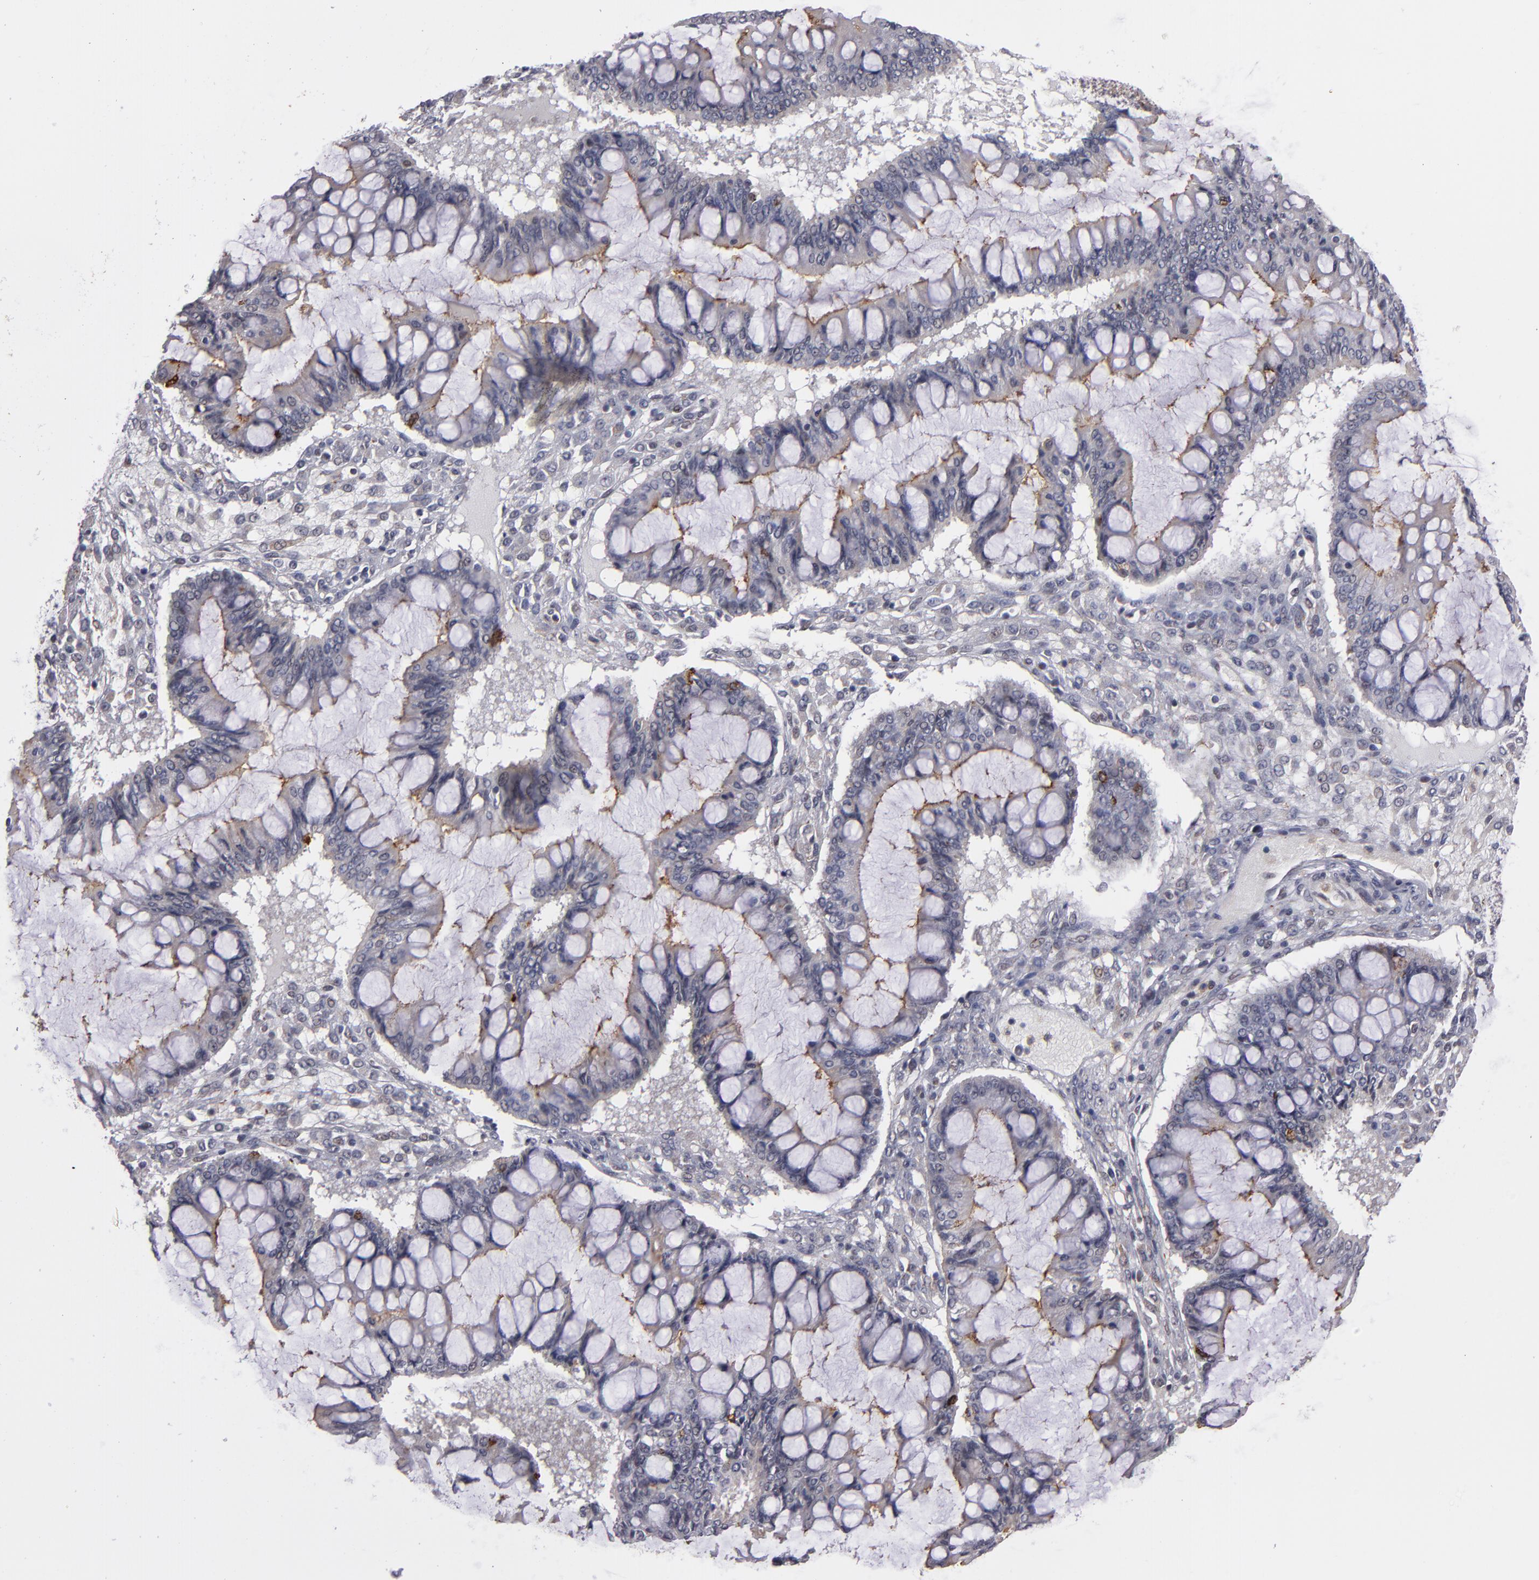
{"staining": {"intensity": "weak", "quantity": ">75%", "location": "cytoplasmic/membranous"}, "tissue": "ovarian cancer", "cell_type": "Tumor cells", "image_type": "cancer", "snomed": [{"axis": "morphology", "description": "Cystadenocarcinoma, mucinous, NOS"}, {"axis": "topography", "description": "Ovary"}], "caption": "An image of human ovarian mucinous cystadenocarcinoma stained for a protein exhibits weak cytoplasmic/membranous brown staining in tumor cells.", "gene": "STX3", "patient": {"sex": "female", "age": 73}}